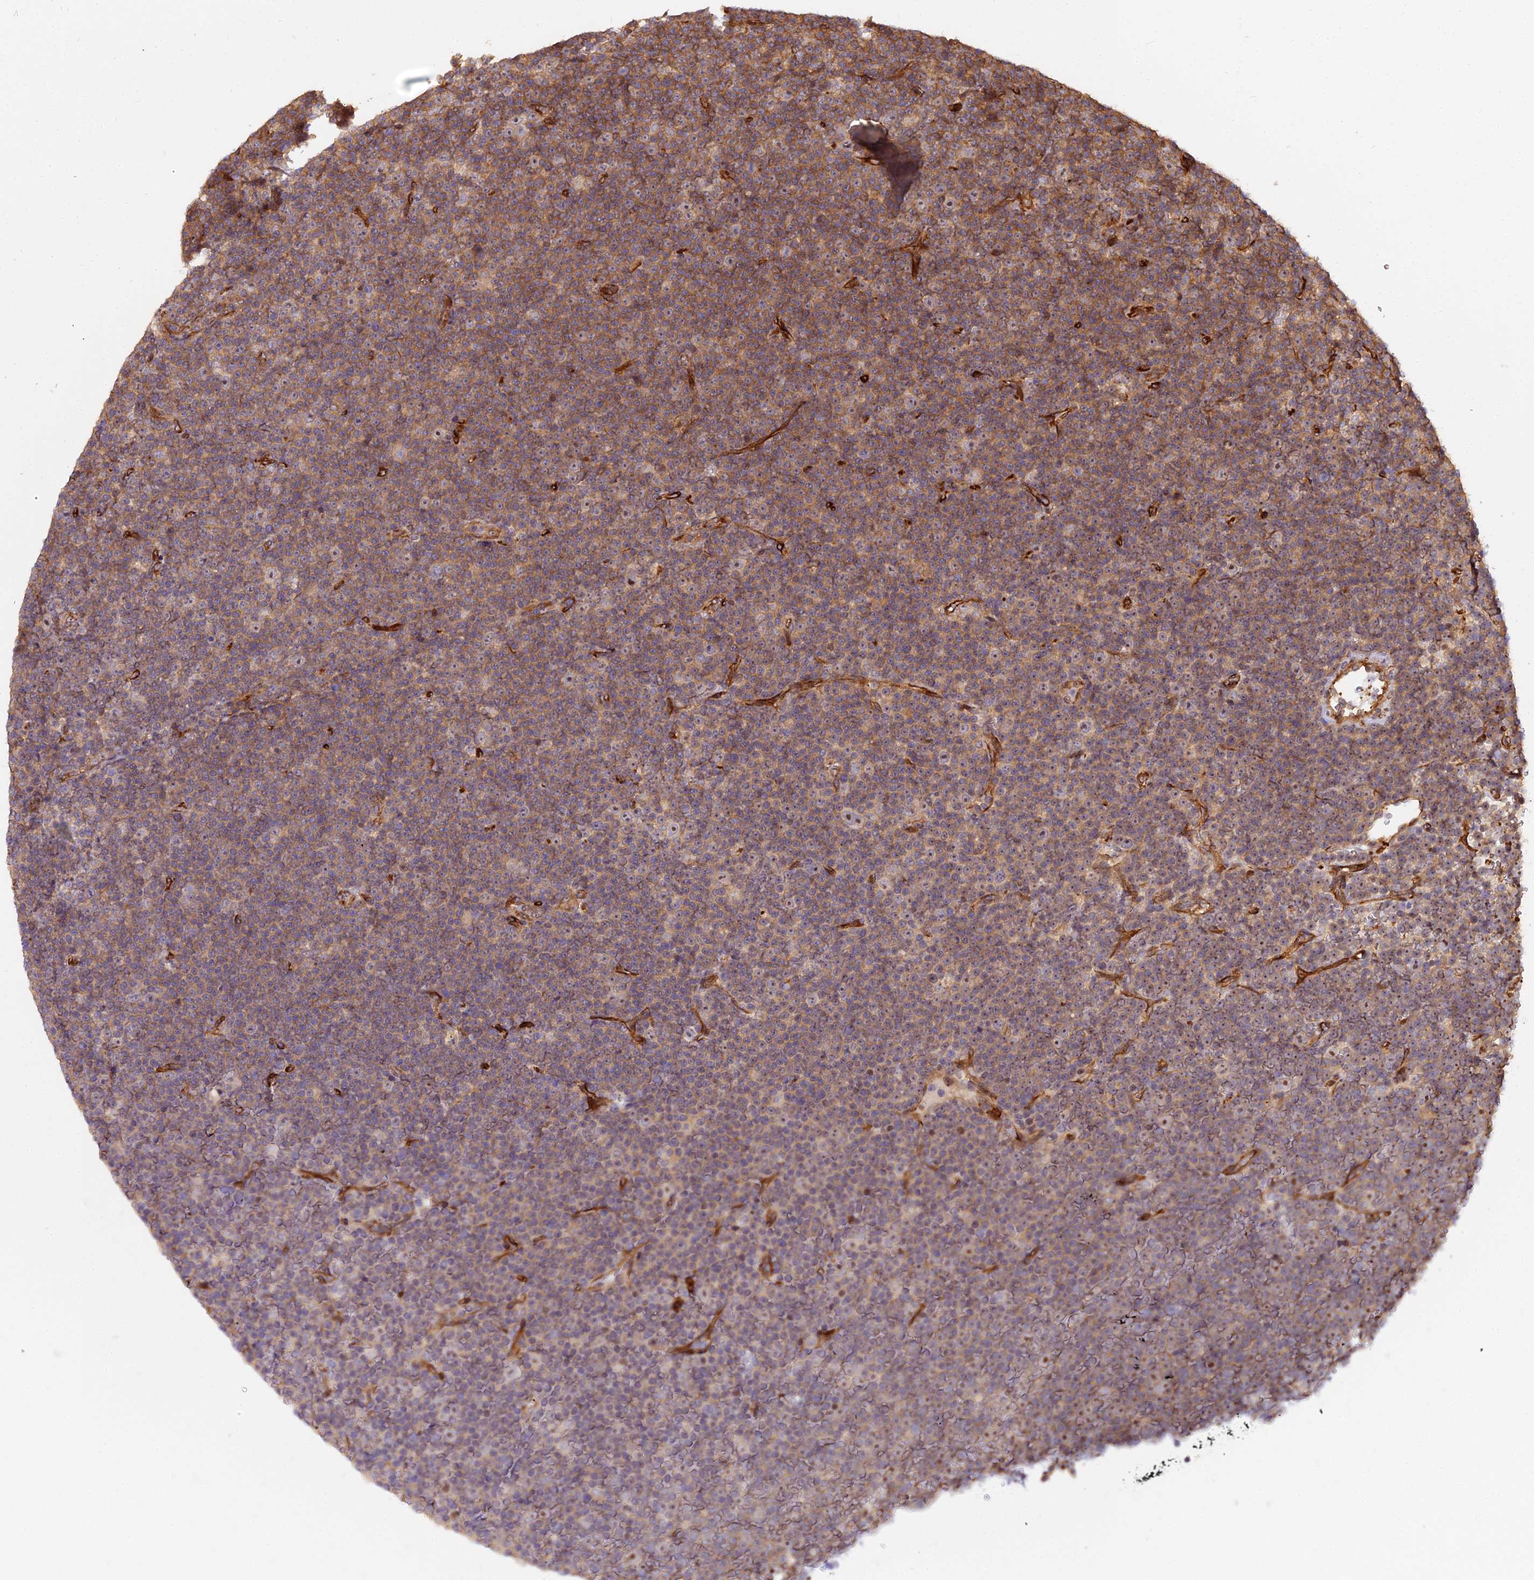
{"staining": {"intensity": "moderate", "quantity": "25%-75%", "location": "cytoplasmic/membranous"}, "tissue": "lymphoma", "cell_type": "Tumor cells", "image_type": "cancer", "snomed": [{"axis": "morphology", "description": "Malignant lymphoma, non-Hodgkin's type, Low grade"}, {"axis": "topography", "description": "Lymph node"}], "caption": "A brown stain labels moderate cytoplasmic/membranous staining of a protein in malignant lymphoma, non-Hodgkin's type (low-grade) tumor cells.", "gene": "TCEA3", "patient": {"sex": "female", "age": 67}}